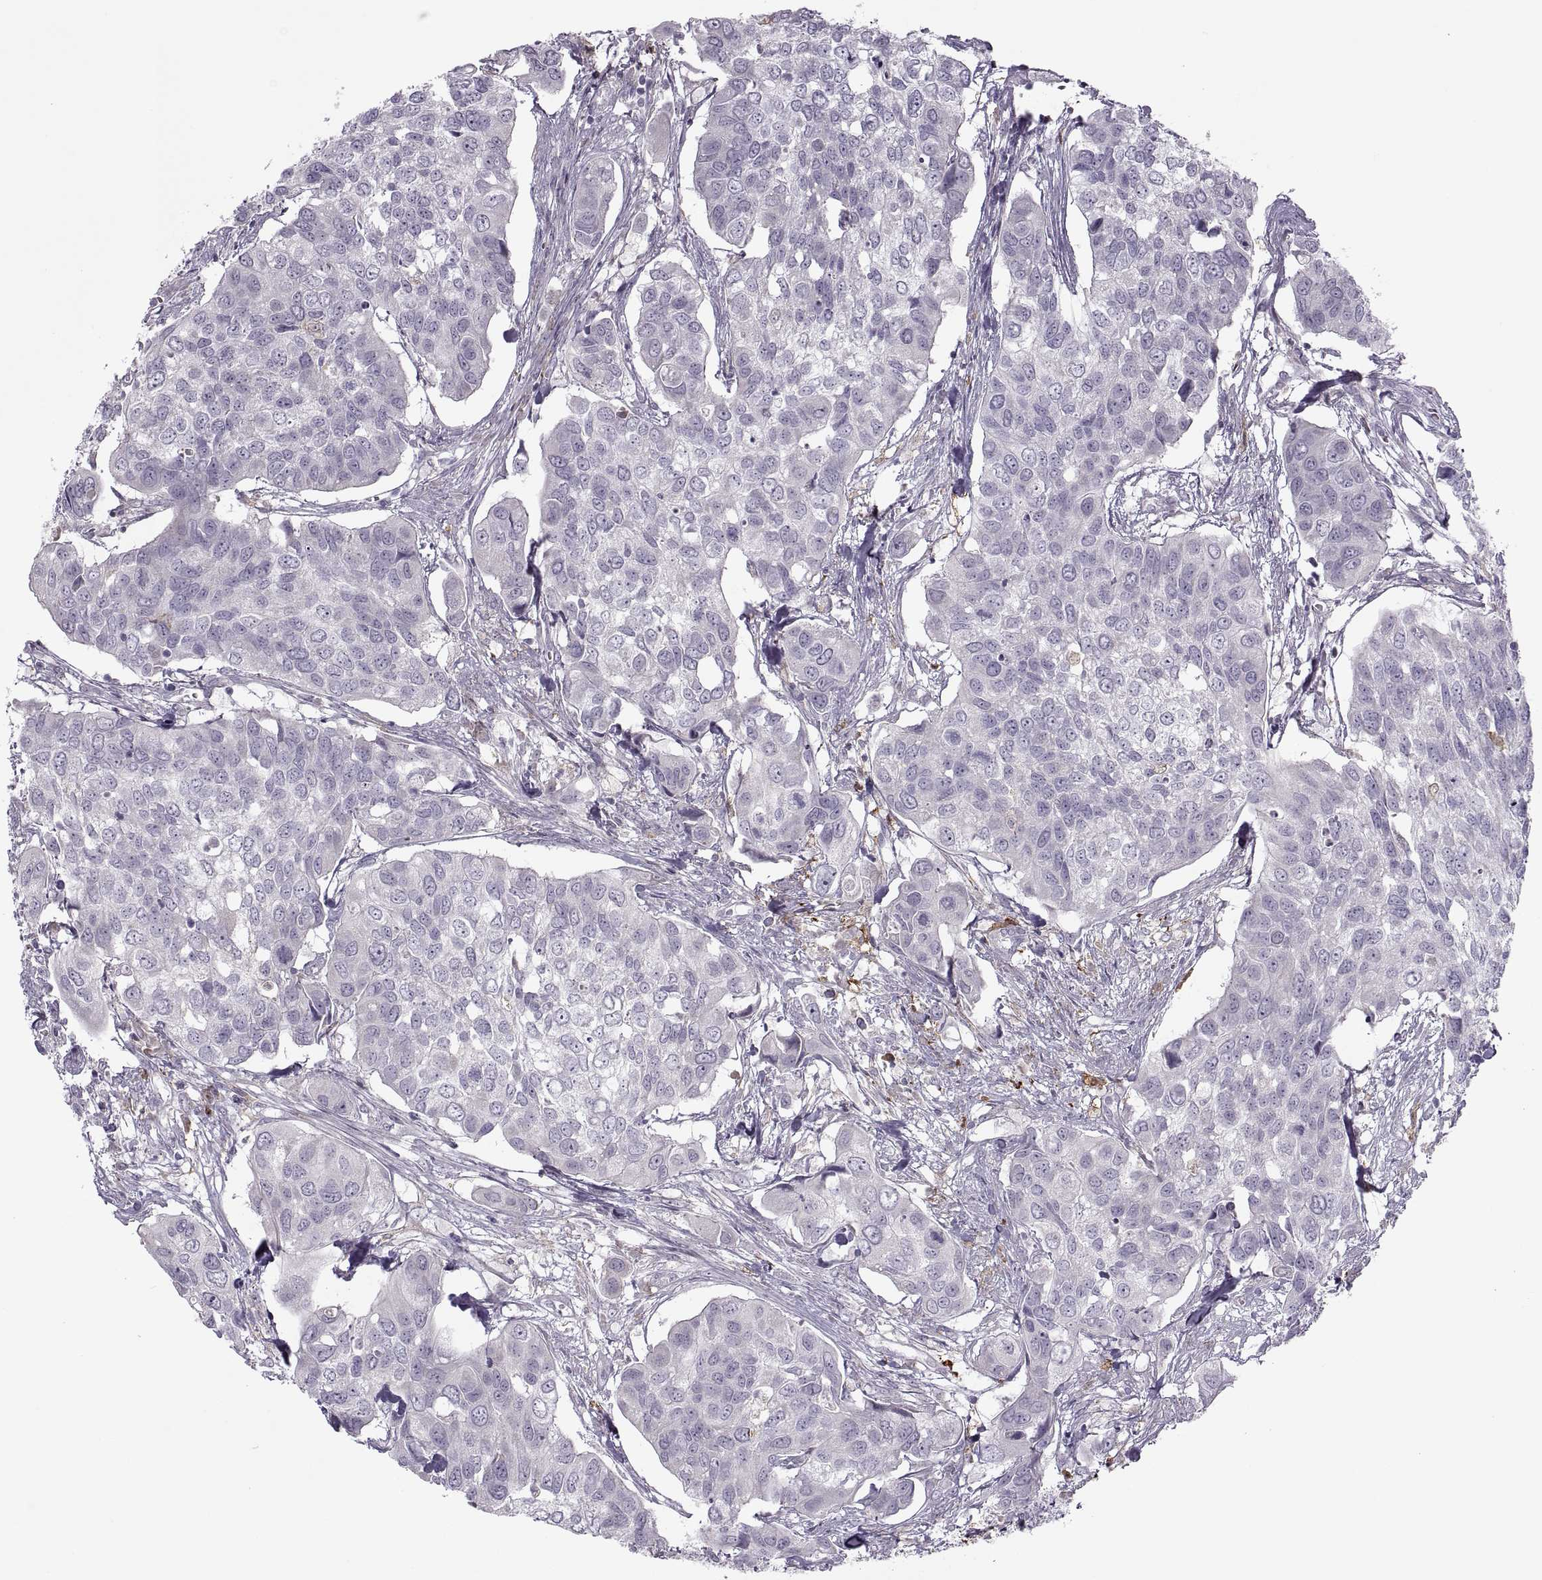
{"staining": {"intensity": "negative", "quantity": "none", "location": "none"}, "tissue": "urothelial cancer", "cell_type": "Tumor cells", "image_type": "cancer", "snomed": [{"axis": "morphology", "description": "Urothelial carcinoma, High grade"}, {"axis": "topography", "description": "Urinary bladder"}], "caption": "Human urothelial cancer stained for a protein using immunohistochemistry shows no staining in tumor cells.", "gene": "H2AP", "patient": {"sex": "male", "age": 60}}